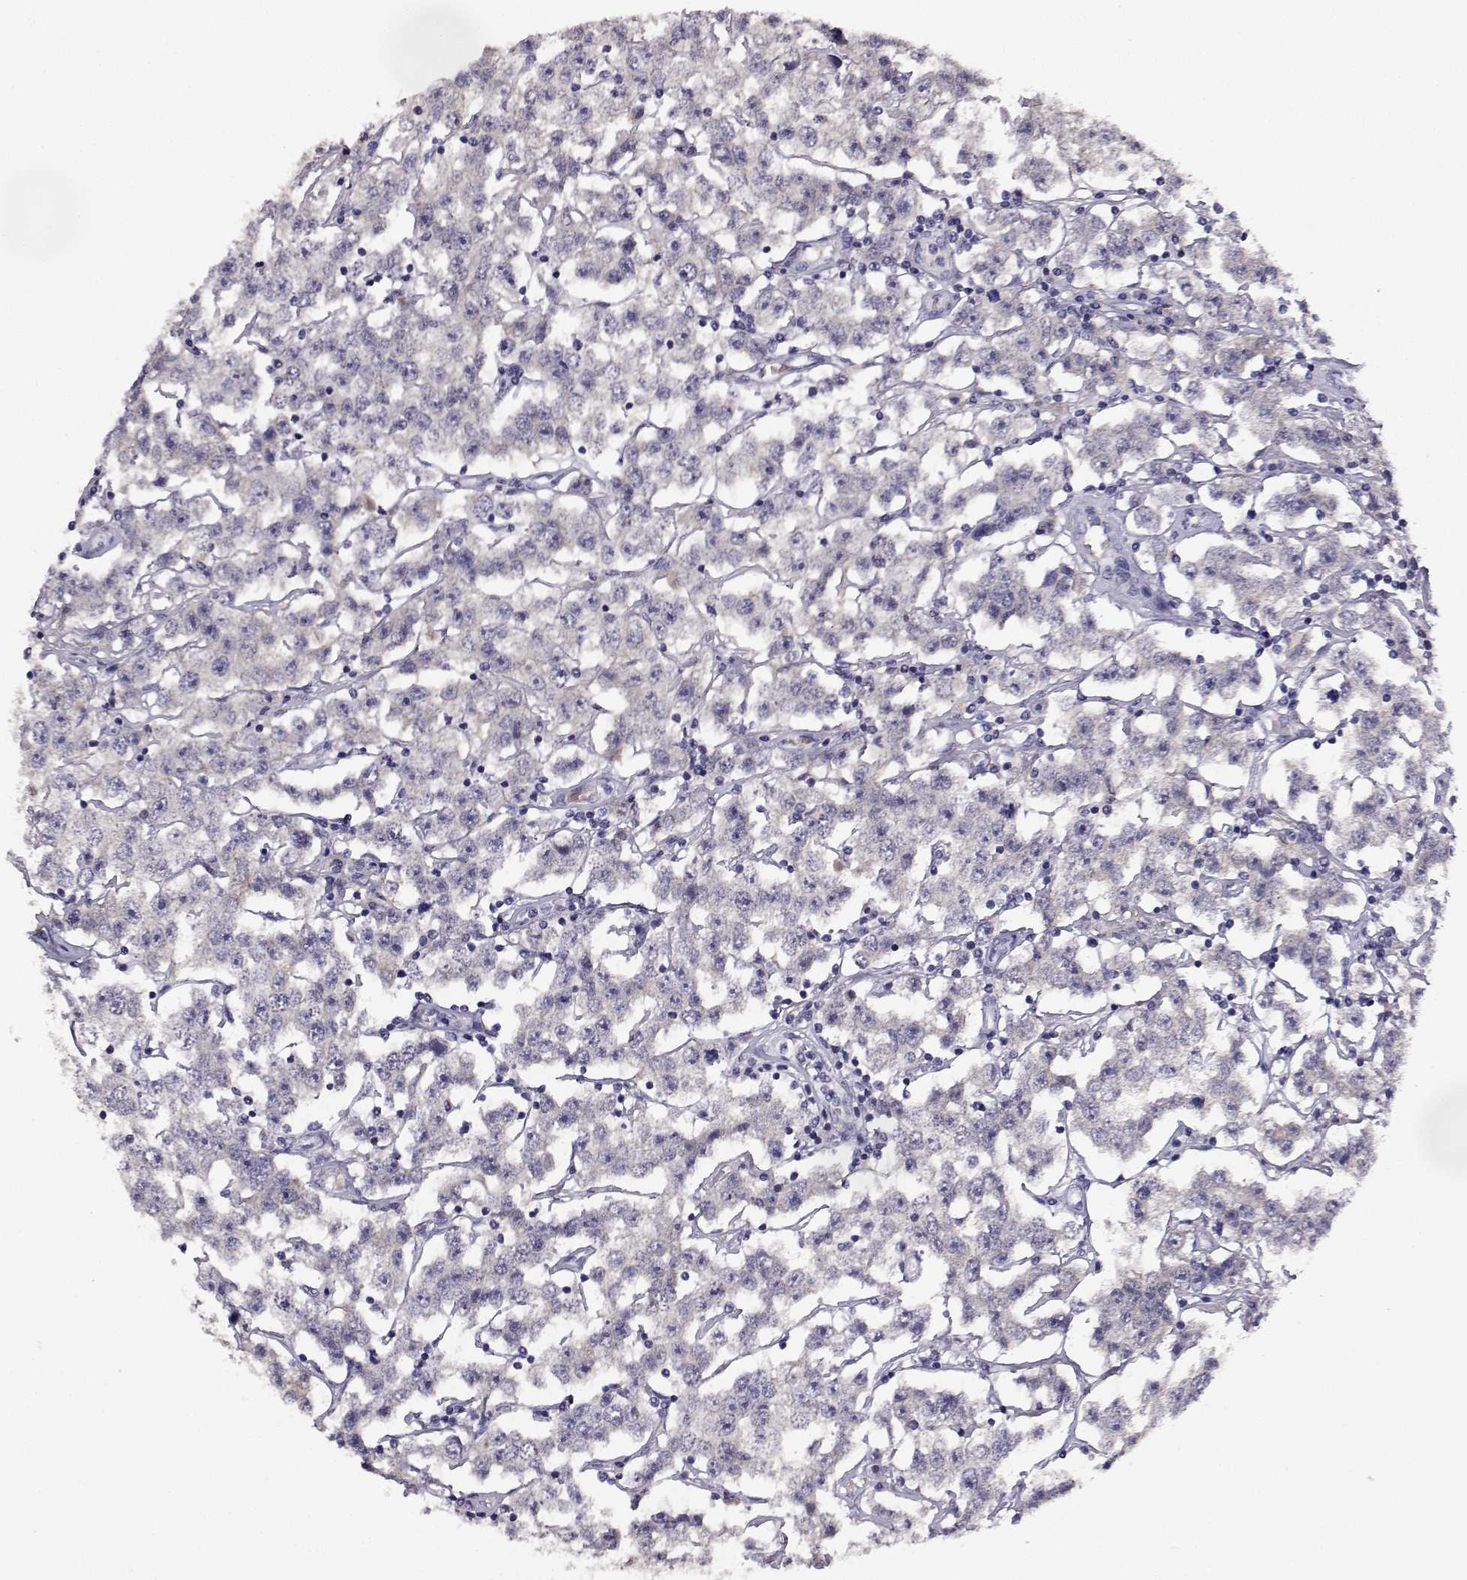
{"staining": {"intensity": "weak", "quantity": "<25%", "location": "cytoplasmic/membranous"}, "tissue": "testis cancer", "cell_type": "Tumor cells", "image_type": "cancer", "snomed": [{"axis": "morphology", "description": "Seminoma, NOS"}, {"axis": "topography", "description": "Testis"}], "caption": "The image demonstrates no staining of tumor cells in testis seminoma.", "gene": "AKR1B1", "patient": {"sex": "male", "age": 52}}